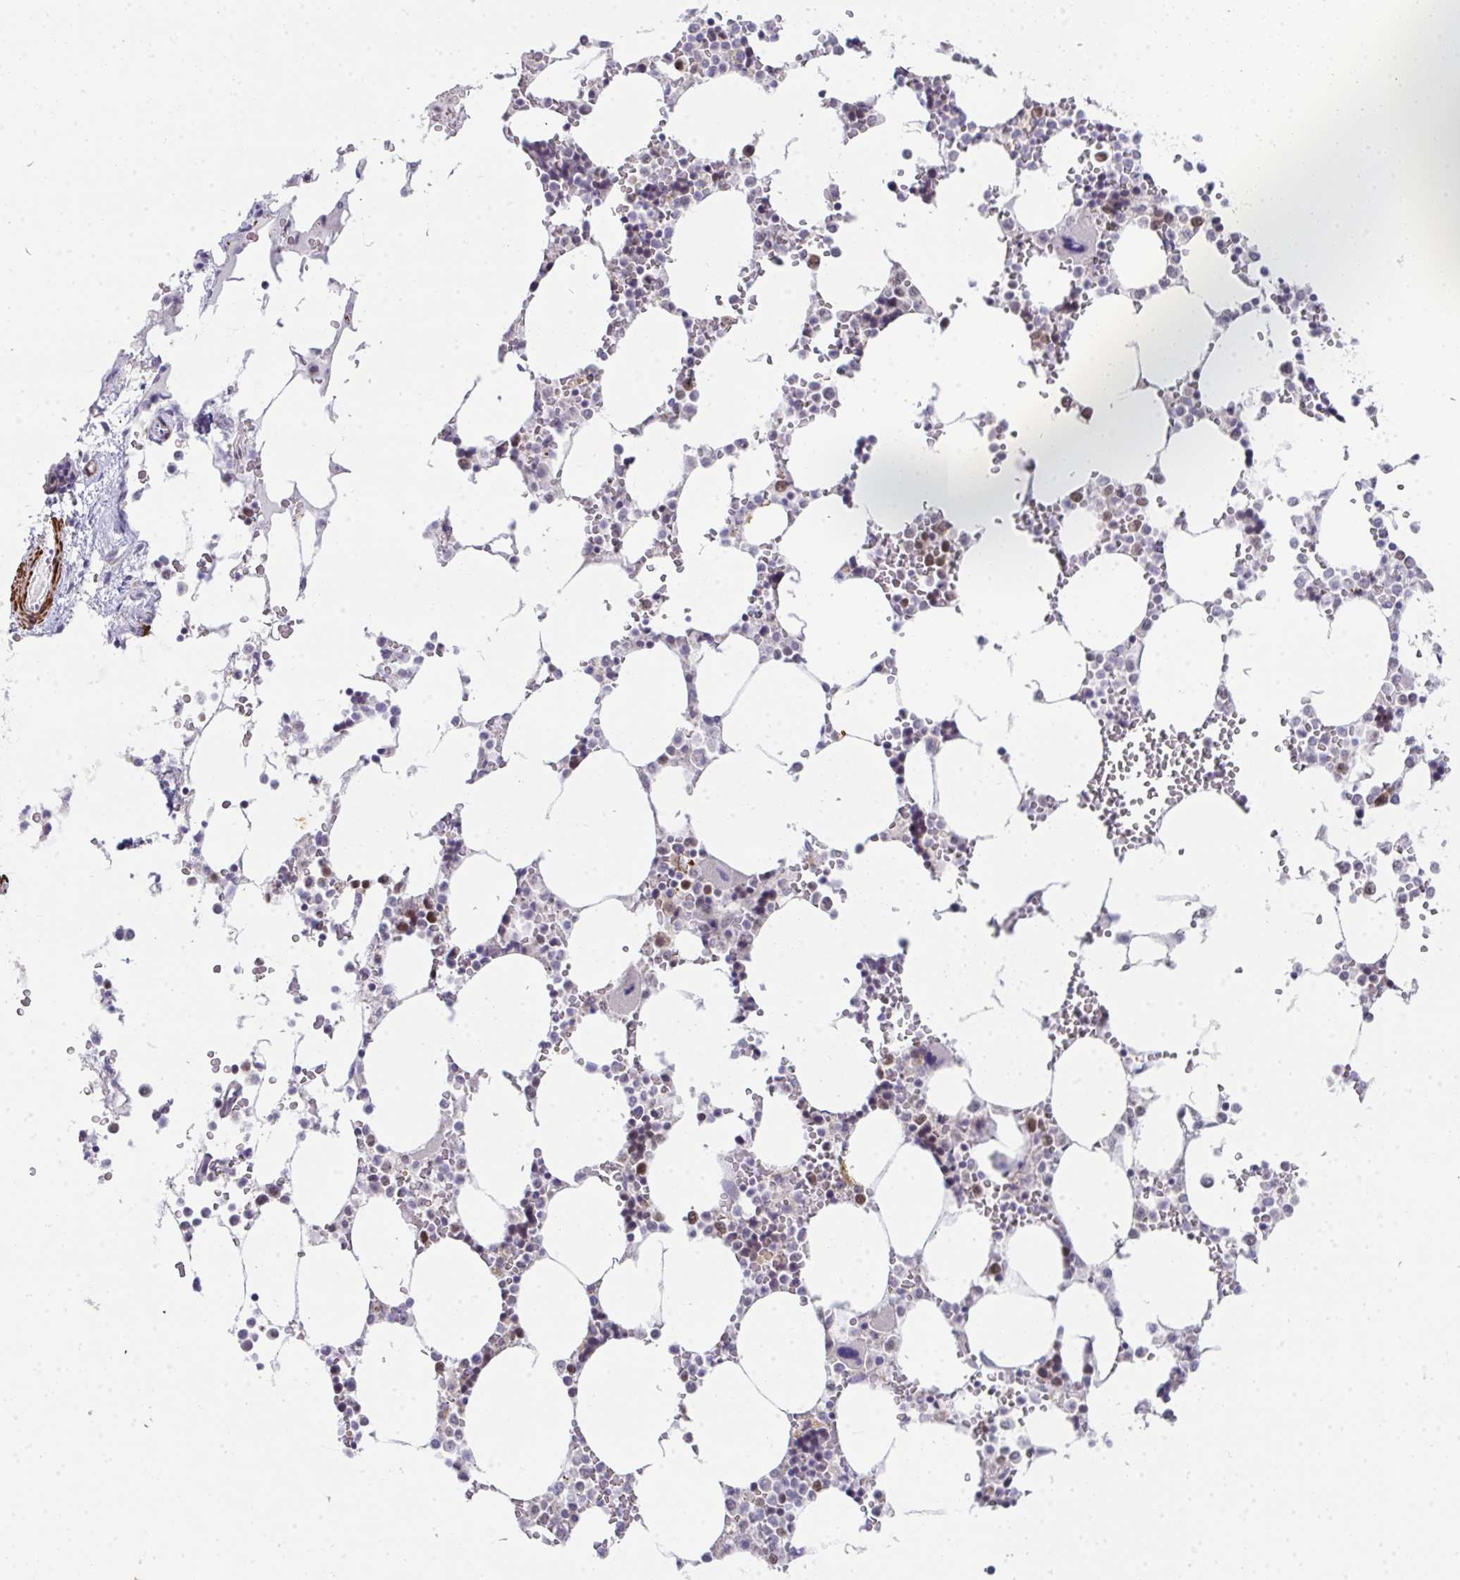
{"staining": {"intensity": "moderate", "quantity": "<25%", "location": "nuclear"}, "tissue": "bone marrow", "cell_type": "Hematopoietic cells", "image_type": "normal", "snomed": [{"axis": "morphology", "description": "Normal tissue, NOS"}, {"axis": "topography", "description": "Bone marrow"}], "caption": "Hematopoietic cells demonstrate moderate nuclear expression in approximately <25% of cells in benign bone marrow.", "gene": "GINS2", "patient": {"sex": "male", "age": 64}}